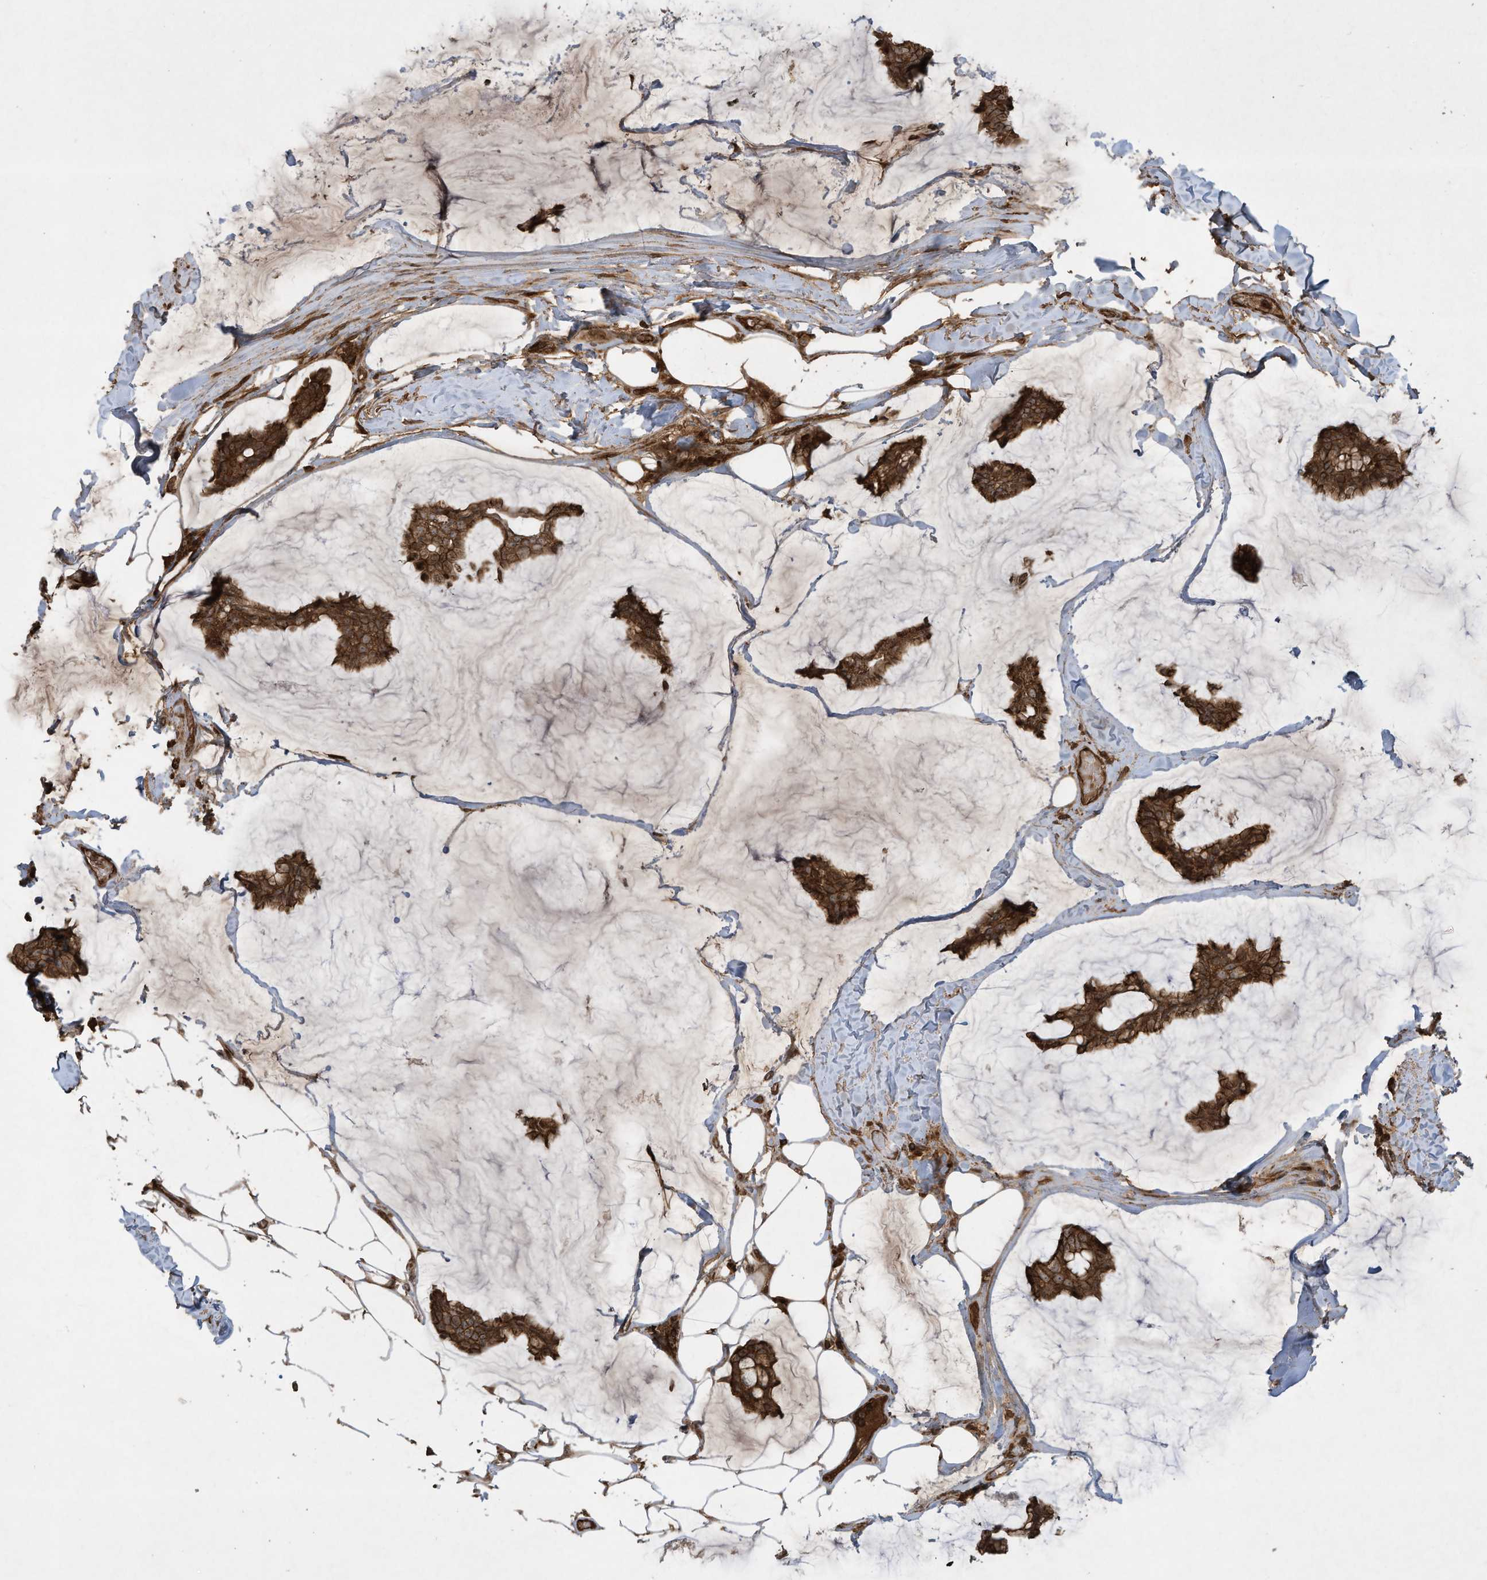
{"staining": {"intensity": "strong", "quantity": ">75%", "location": "cytoplasmic/membranous"}, "tissue": "breast cancer", "cell_type": "Tumor cells", "image_type": "cancer", "snomed": [{"axis": "morphology", "description": "Duct carcinoma"}, {"axis": "topography", "description": "Breast"}], "caption": "DAB immunohistochemical staining of breast cancer (intraductal carcinoma) reveals strong cytoplasmic/membranous protein expression in approximately >75% of tumor cells. (brown staining indicates protein expression, while blue staining denotes nuclei).", "gene": "DDIT4", "patient": {"sex": "female", "age": 93}}